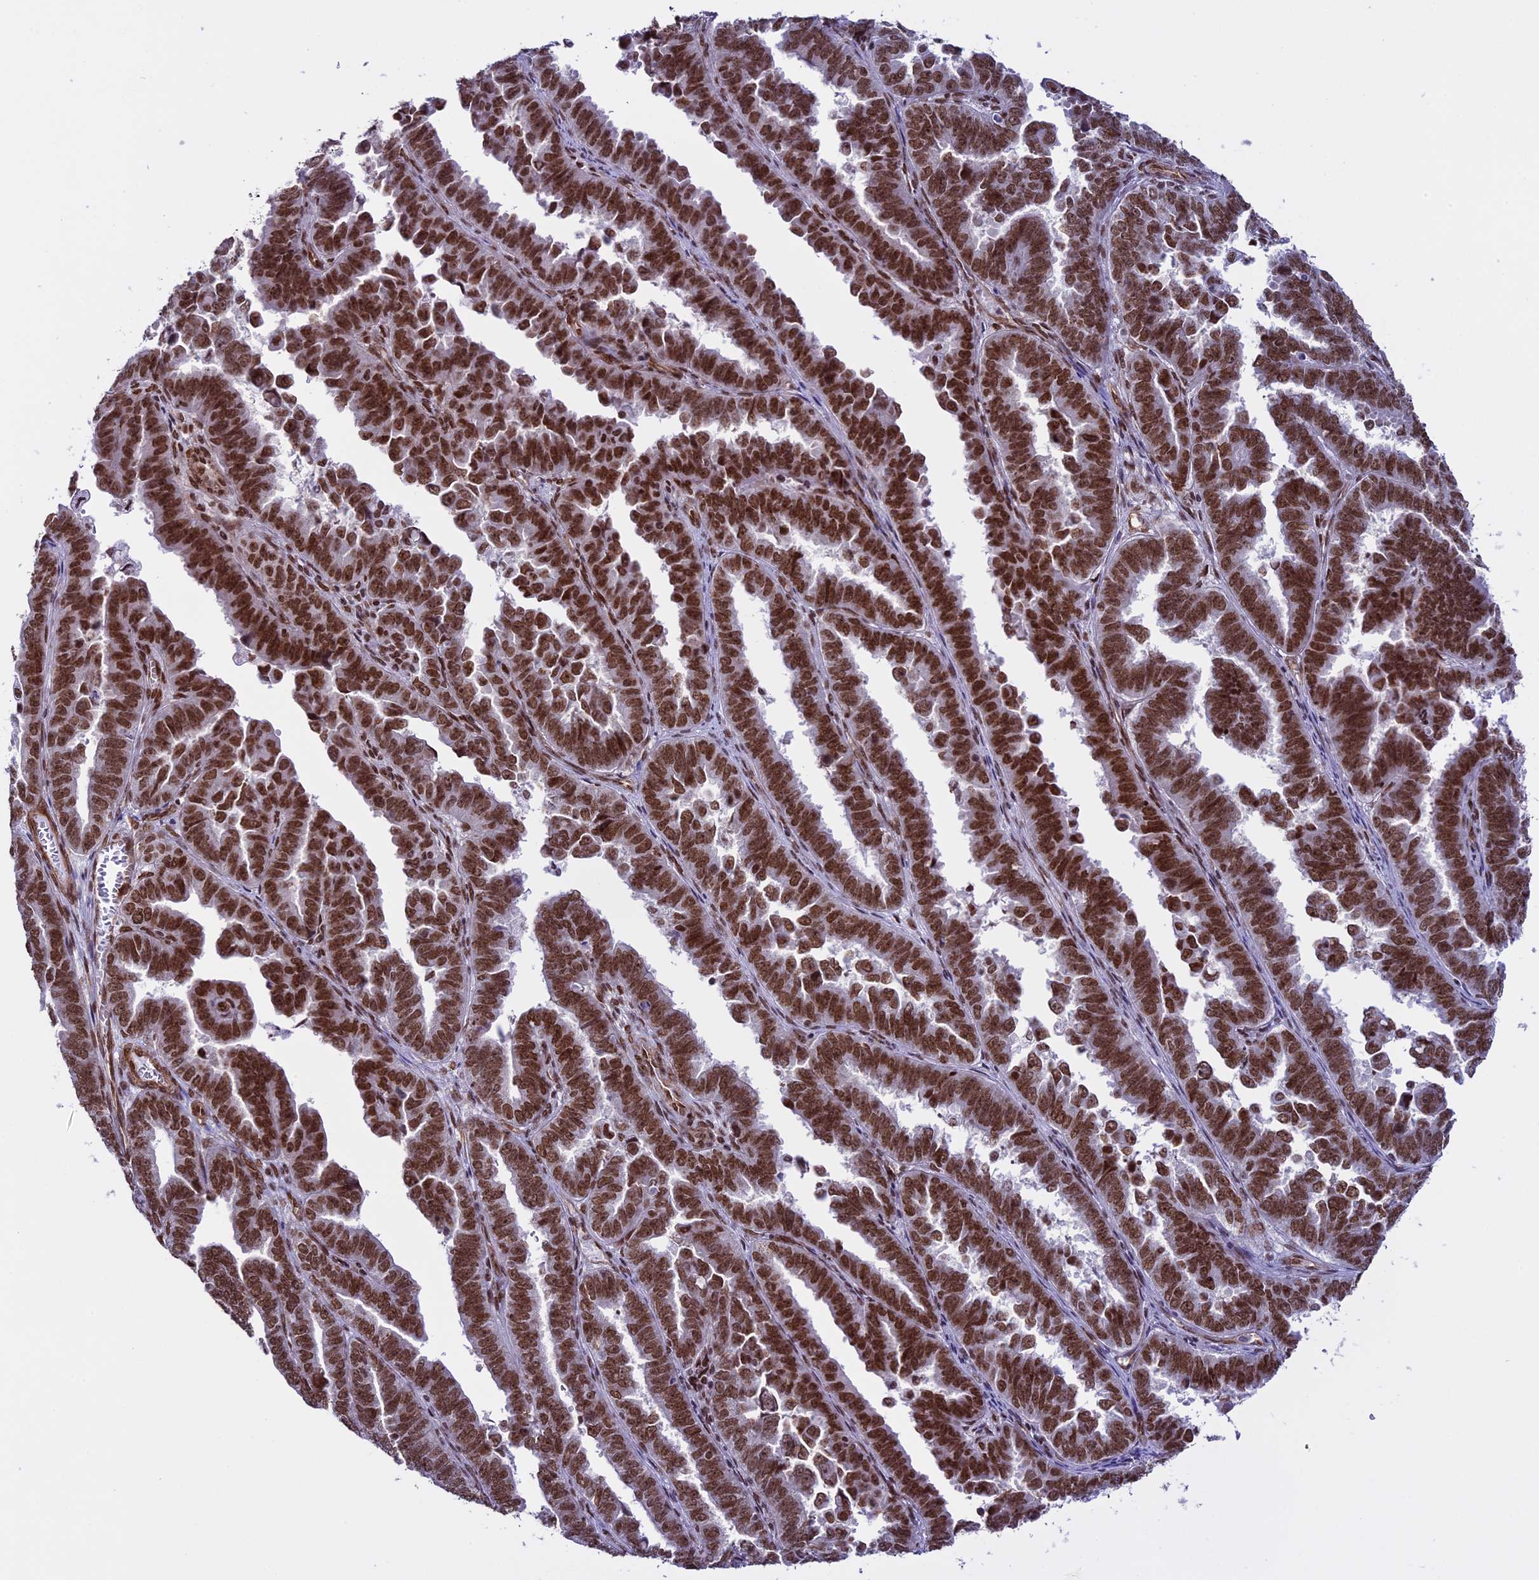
{"staining": {"intensity": "strong", "quantity": ">75%", "location": "nuclear"}, "tissue": "endometrial cancer", "cell_type": "Tumor cells", "image_type": "cancer", "snomed": [{"axis": "morphology", "description": "Adenocarcinoma, NOS"}, {"axis": "topography", "description": "Endometrium"}], "caption": "Endometrial adenocarcinoma stained with a protein marker exhibits strong staining in tumor cells.", "gene": "MPHOSPH8", "patient": {"sex": "female", "age": 75}}